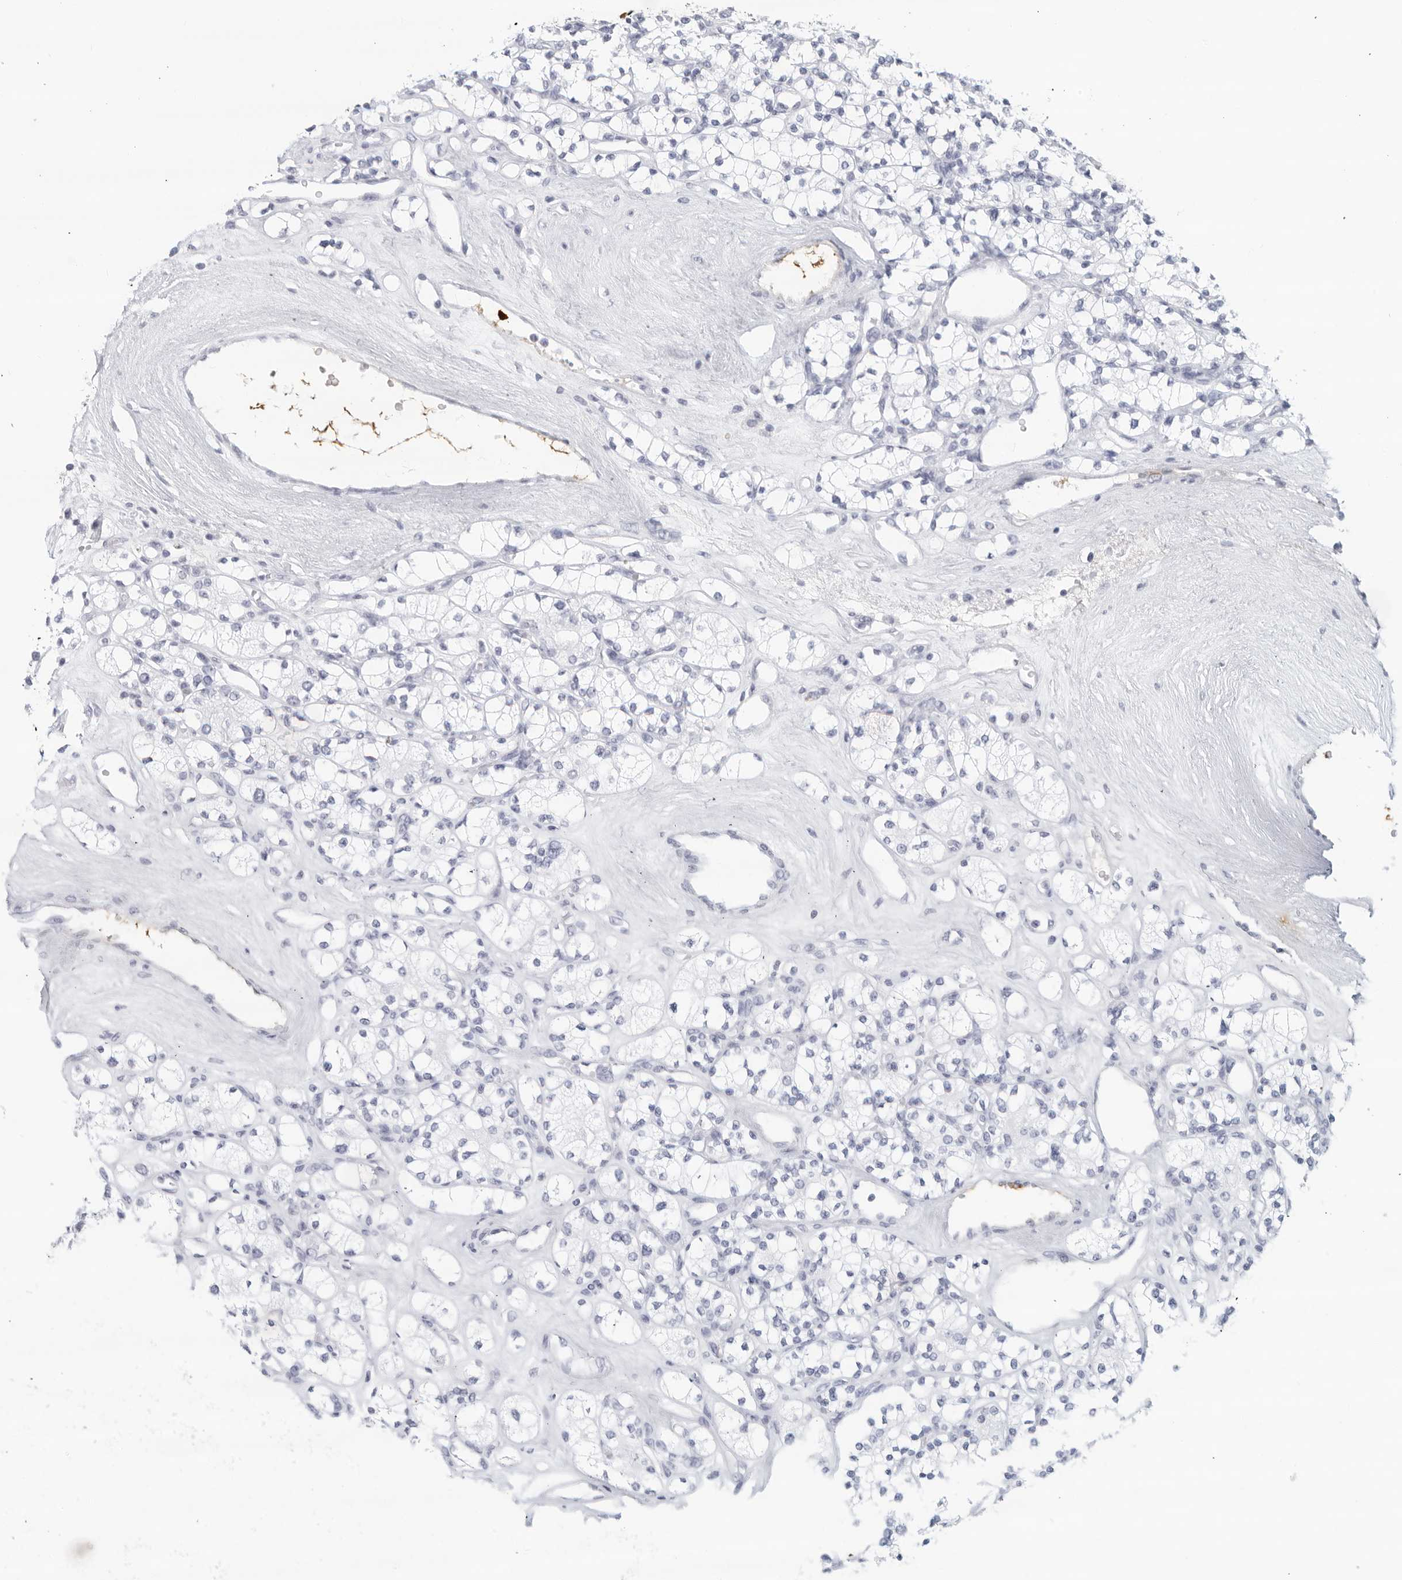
{"staining": {"intensity": "negative", "quantity": "none", "location": "none"}, "tissue": "renal cancer", "cell_type": "Tumor cells", "image_type": "cancer", "snomed": [{"axis": "morphology", "description": "Adenocarcinoma, NOS"}, {"axis": "topography", "description": "Kidney"}], "caption": "Immunohistochemistry micrograph of adenocarcinoma (renal) stained for a protein (brown), which exhibits no staining in tumor cells.", "gene": "FGG", "patient": {"sex": "male", "age": 77}}